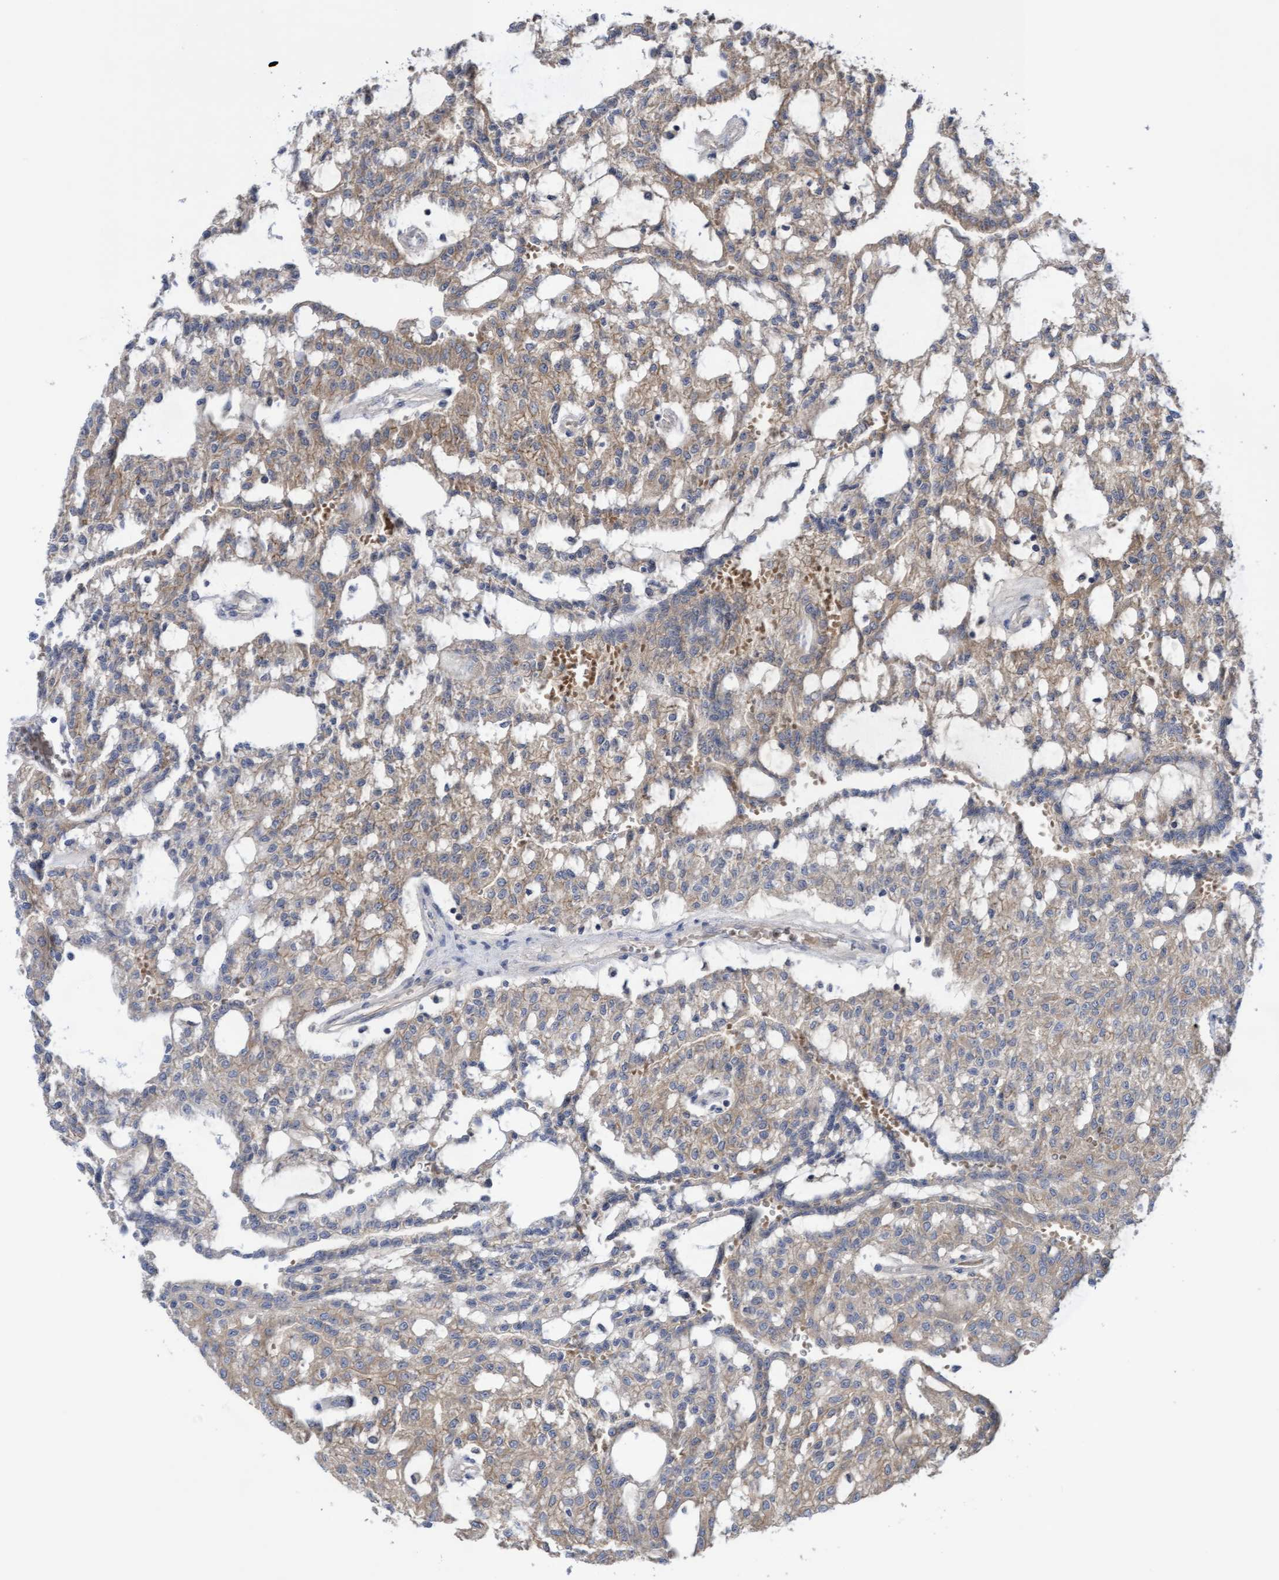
{"staining": {"intensity": "weak", "quantity": "25%-75%", "location": "cytoplasmic/membranous"}, "tissue": "renal cancer", "cell_type": "Tumor cells", "image_type": "cancer", "snomed": [{"axis": "morphology", "description": "Adenocarcinoma, NOS"}, {"axis": "topography", "description": "Kidney"}], "caption": "DAB (3,3'-diaminobenzidine) immunohistochemical staining of renal cancer exhibits weak cytoplasmic/membranous protein staining in approximately 25%-75% of tumor cells.", "gene": "COBL", "patient": {"sex": "male", "age": 63}}